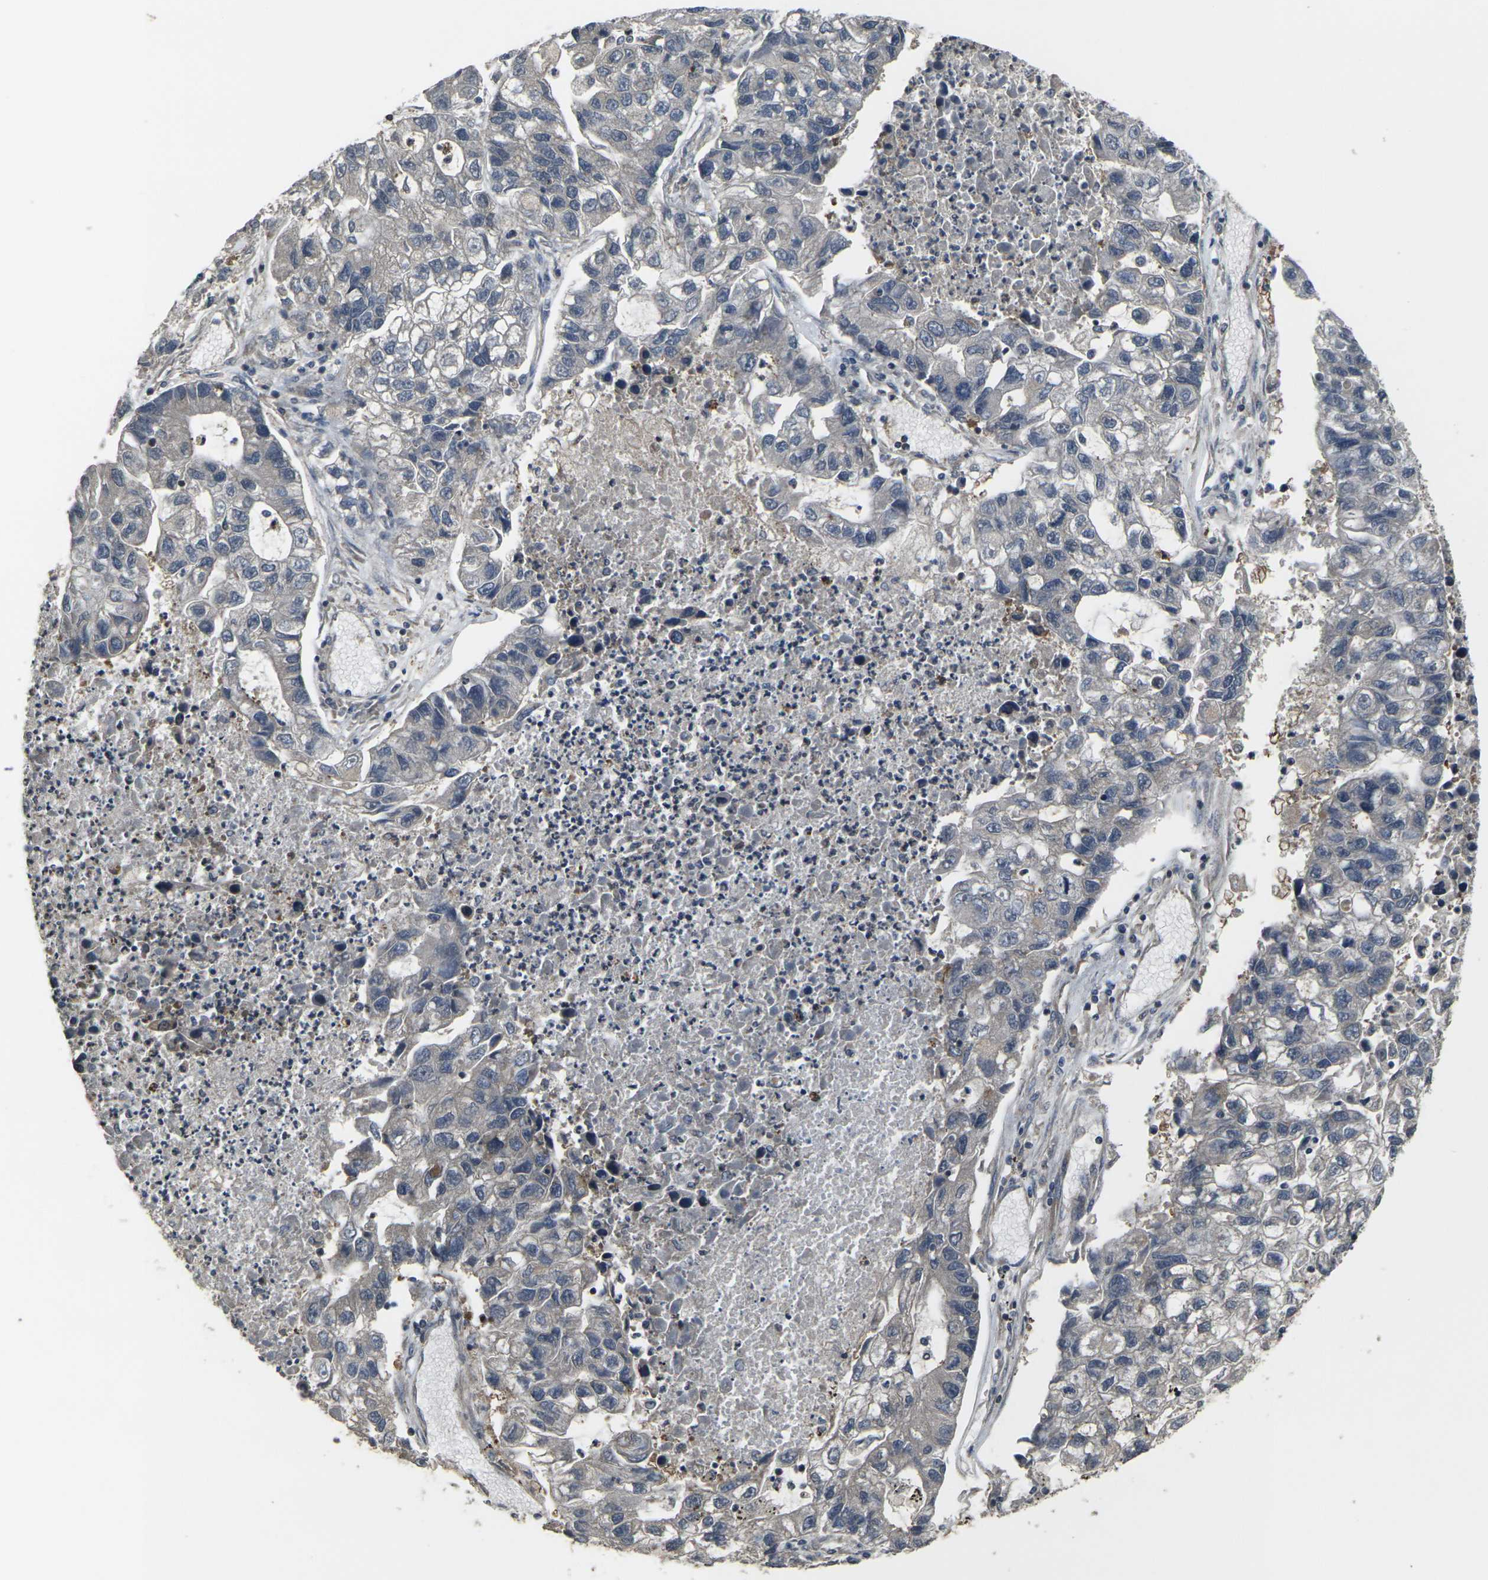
{"staining": {"intensity": "weak", "quantity": ">75%", "location": "cytoplasmic/membranous"}, "tissue": "lung cancer", "cell_type": "Tumor cells", "image_type": "cancer", "snomed": [{"axis": "morphology", "description": "Adenocarcinoma, NOS"}, {"axis": "topography", "description": "Lung"}], "caption": "Lung cancer stained with a protein marker exhibits weak staining in tumor cells.", "gene": "PRKACB", "patient": {"sex": "female", "age": 51}}